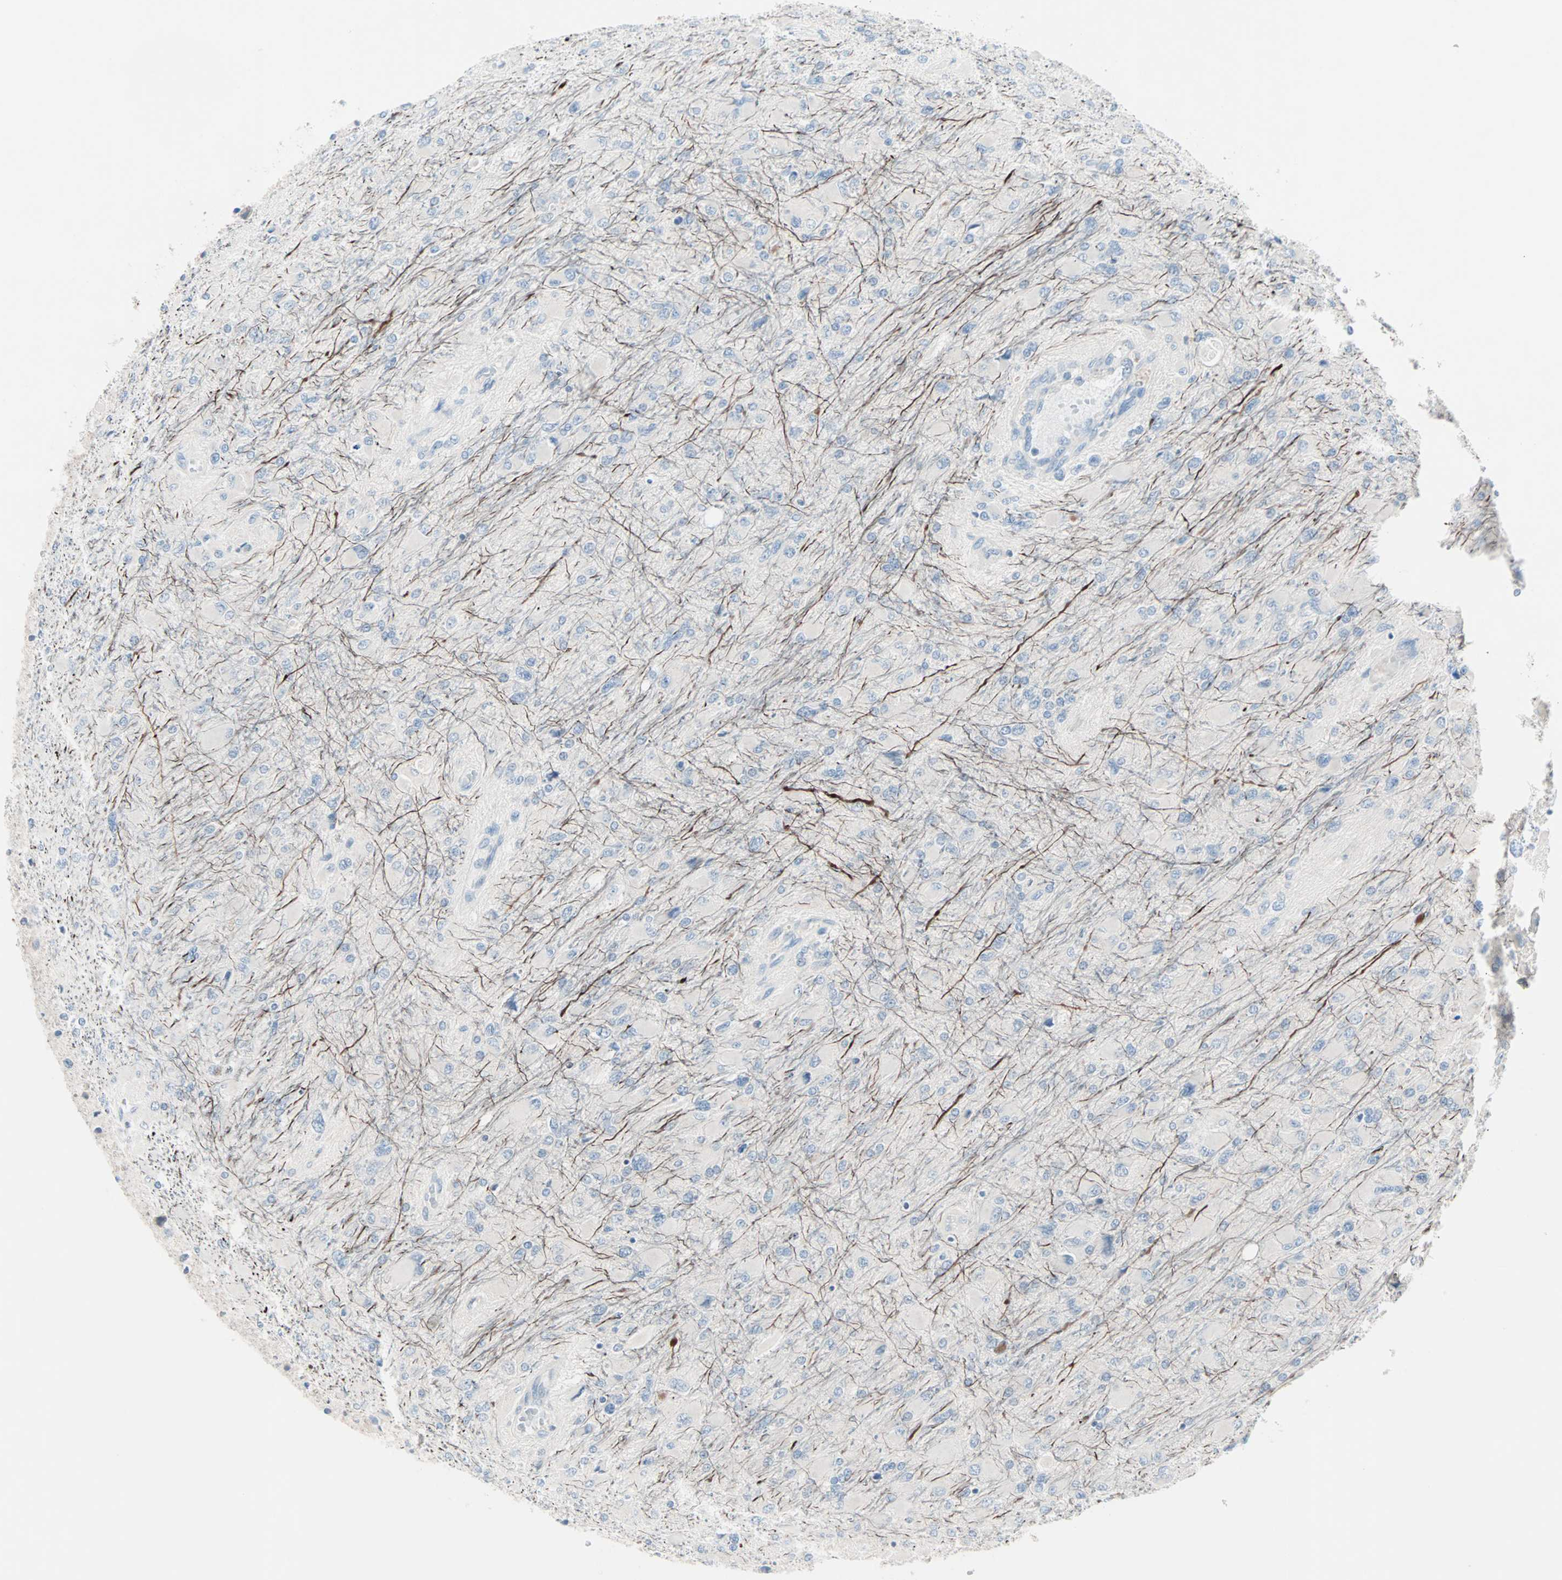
{"staining": {"intensity": "negative", "quantity": "none", "location": "none"}, "tissue": "glioma", "cell_type": "Tumor cells", "image_type": "cancer", "snomed": [{"axis": "morphology", "description": "Glioma, malignant, High grade"}, {"axis": "topography", "description": "Cerebral cortex"}], "caption": "Immunohistochemistry of glioma displays no staining in tumor cells.", "gene": "NEFH", "patient": {"sex": "female", "age": 36}}